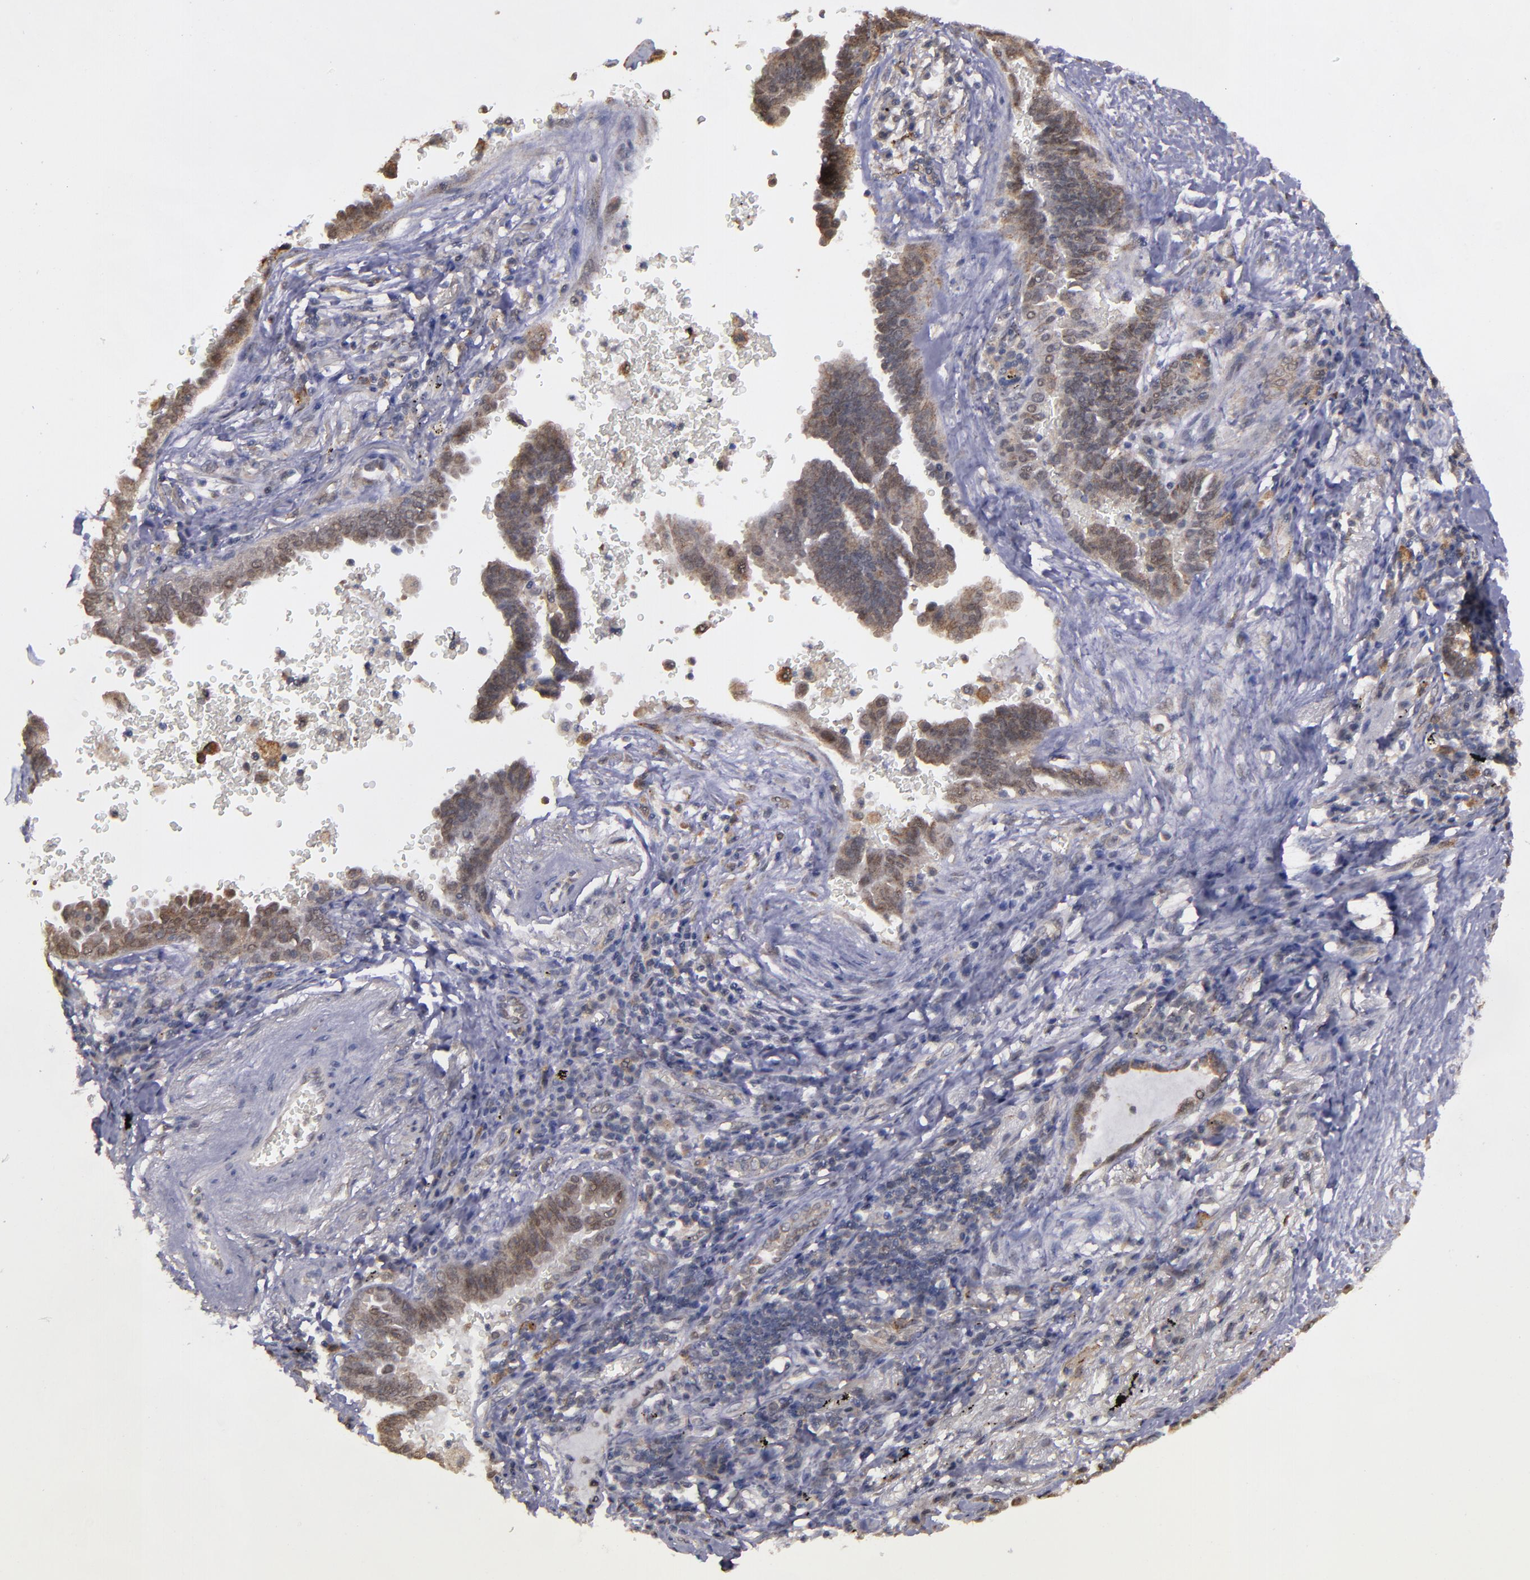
{"staining": {"intensity": "moderate", "quantity": ">75%", "location": "cytoplasmic/membranous,nuclear"}, "tissue": "lung cancer", "cell_type": "Tumor cells", "image_type": "cancer", "snomed": [{"axis": "morphology", "description": "Adenocarcinoma, NOS"}, {"axis": "topography", "description": "Lung"}], "caption": "The histopathology image displays a brown stain indicating the presence of a protein in the cytoplasmic/membranous and nuclear of tumor cells in lung cancer.", "gene": "SIPA1L1", "patient": {"sex": "female", "age": 64}}